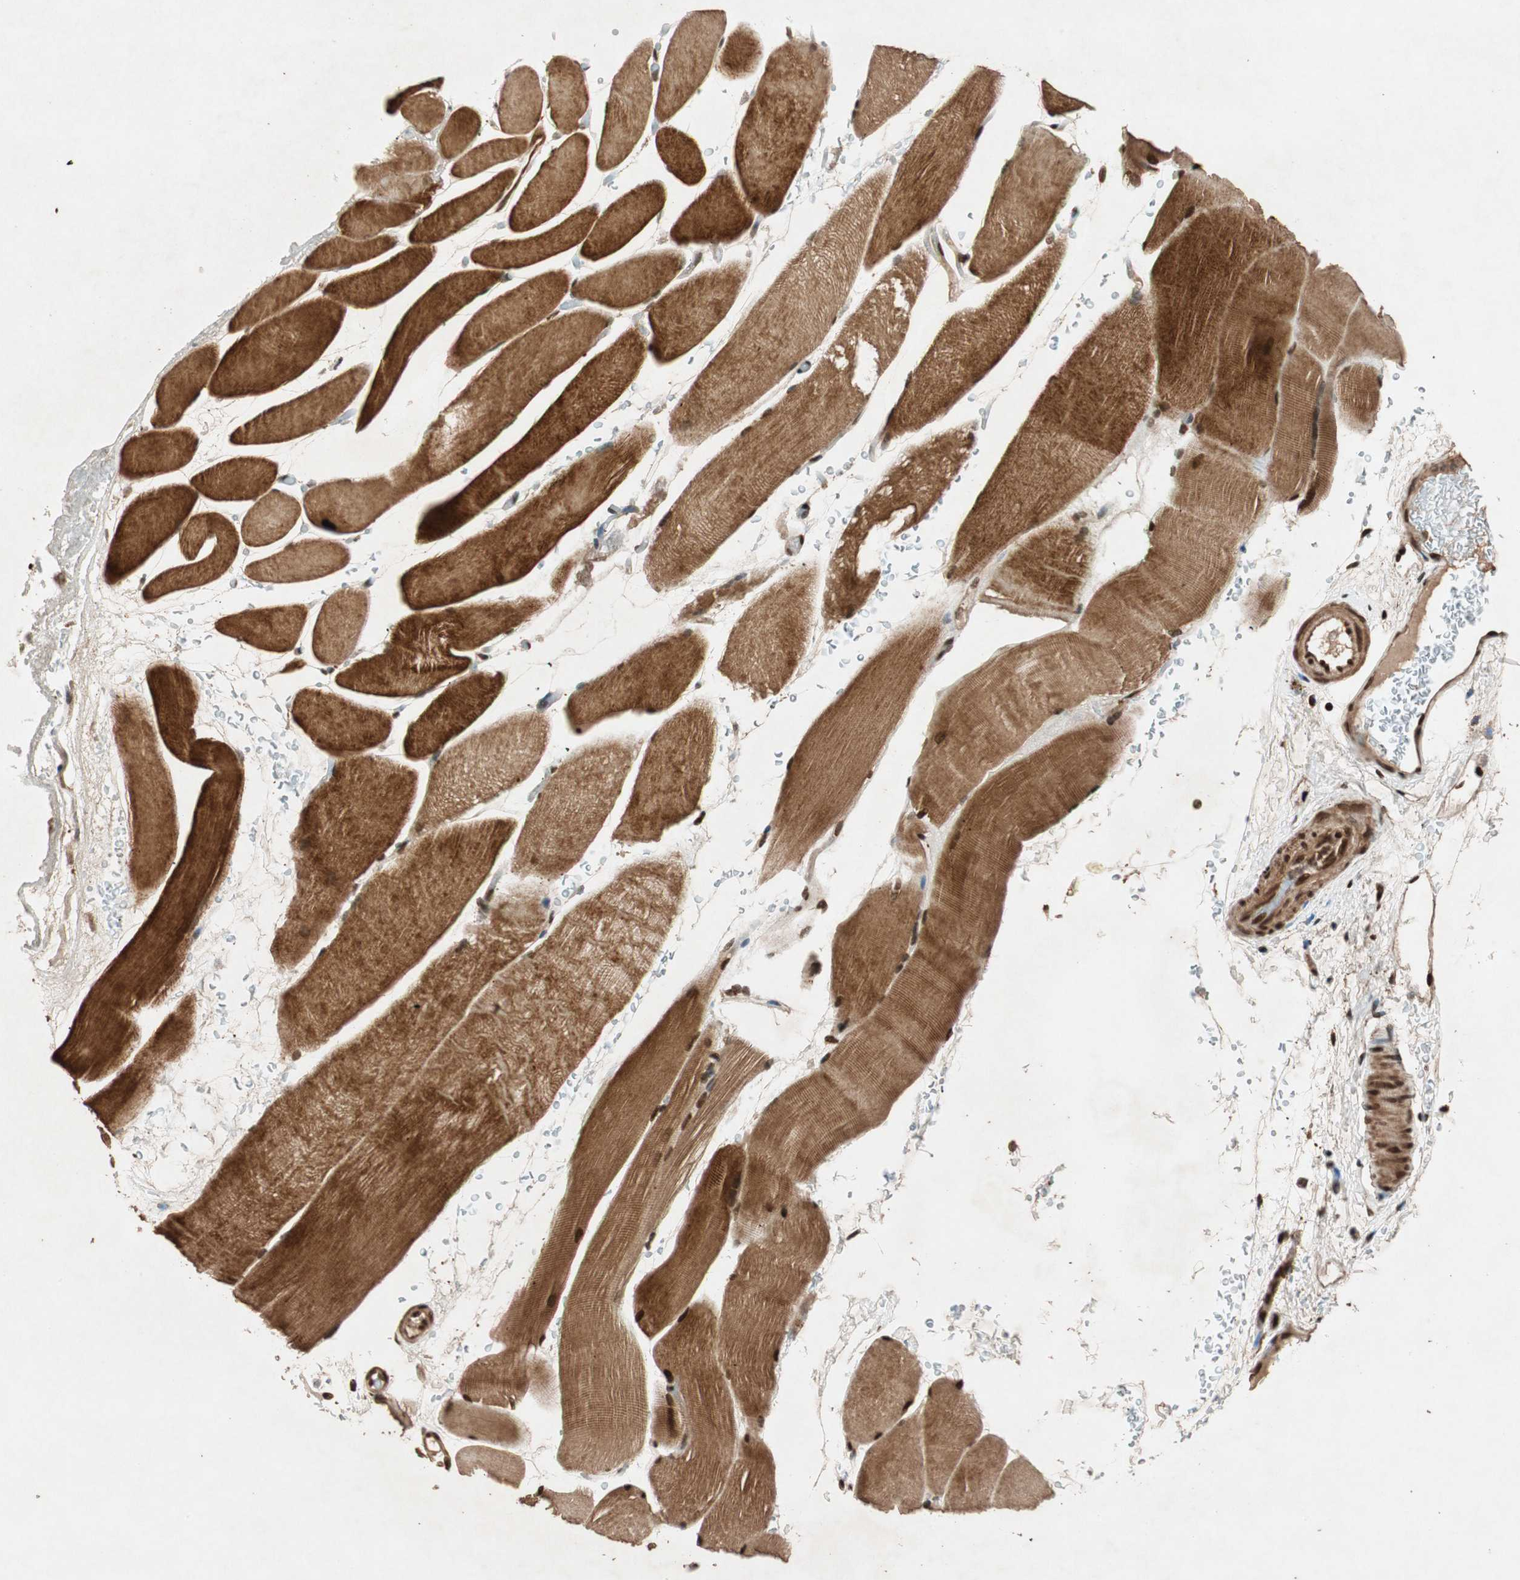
{"staining": {"intensity": "strong", "quantity": ">75%", "location": "cytoplasmic/membranous,nuclear"}, "tissue": "skeletal muscle", "cell_type": "Myocytes", "image_type": "normal", "snomed": [{"axis": "morphology", "description": "Normal tissue, NOS"}, {"axis": "topography", "description": "Skeletal muscle"}], "caption": "IHC image of unremarkable skeletal muscle: human skeletal muscle stained using immunohistochemistry (IHC) demonstrates high levels of strong protein expression localized specifically in the cytoplasmic/membranous,nuclear of myocytes, appearing as a cytoplasmic/membranous,nuclear brown color.", "gene": "ALKBH5", "patient": {"sex": "female", "age": 37}}